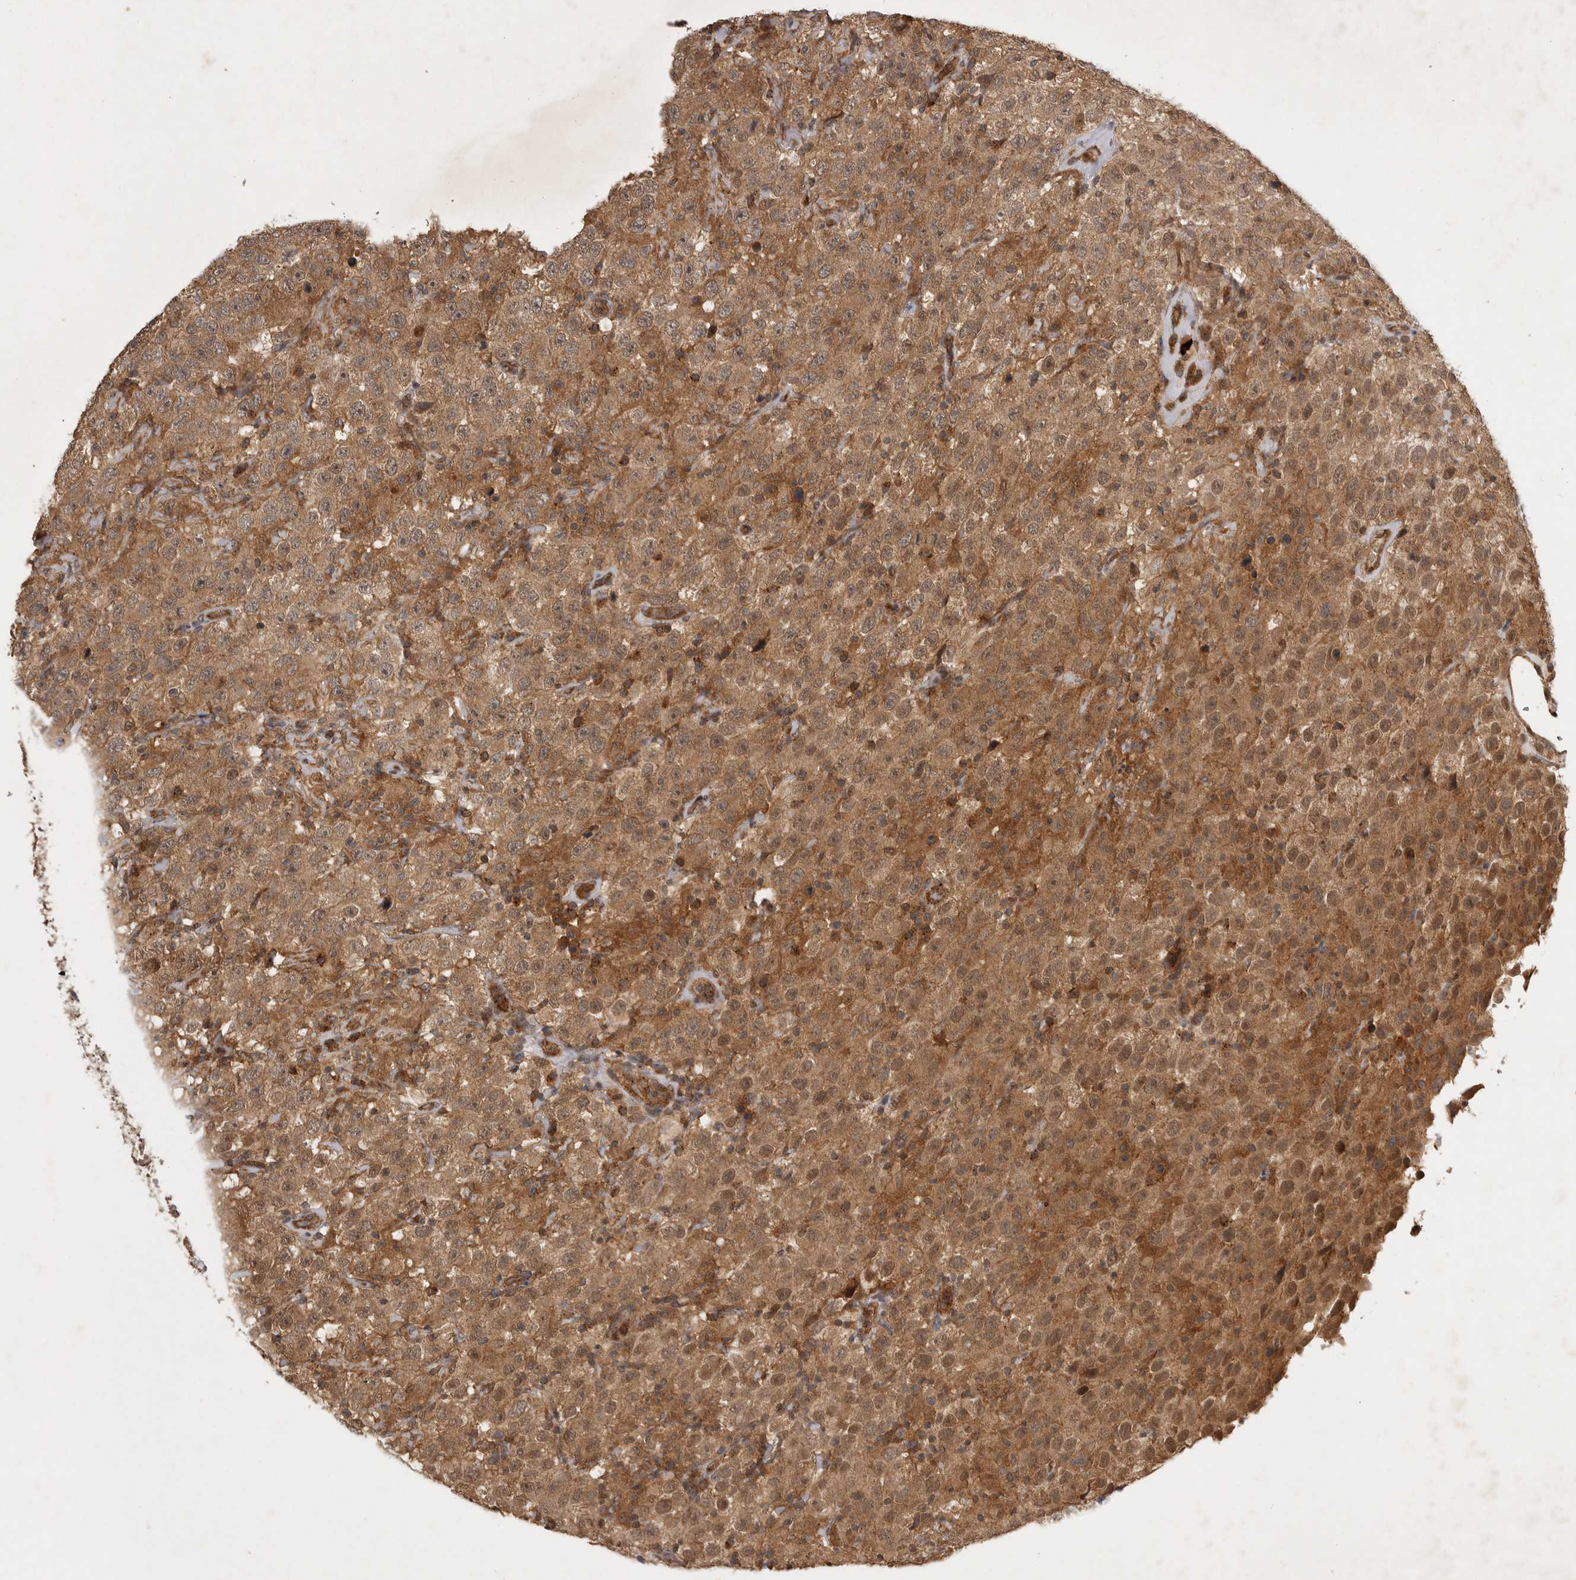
{"staining": {"intensity": "moderate", "quantity": ">75%", "location": "cytoplasmic/membranous"}, "tissue": "testis cancer", "cell_type": "Tumor cells", "image_type": "cancer", "snomed": [{"axis": "morphology", "description": "Seminoma, NOS"}, {"axis": "topography", "description": "Testis"}], "caption": "Immunohistochemical staining of human testis cancer shows medium levels of moderate cytoplasmic/membranous expression in about >75% of tumor cells.", "gene": "ZNF232", "patient": {"sex": "male", "age": 41}}